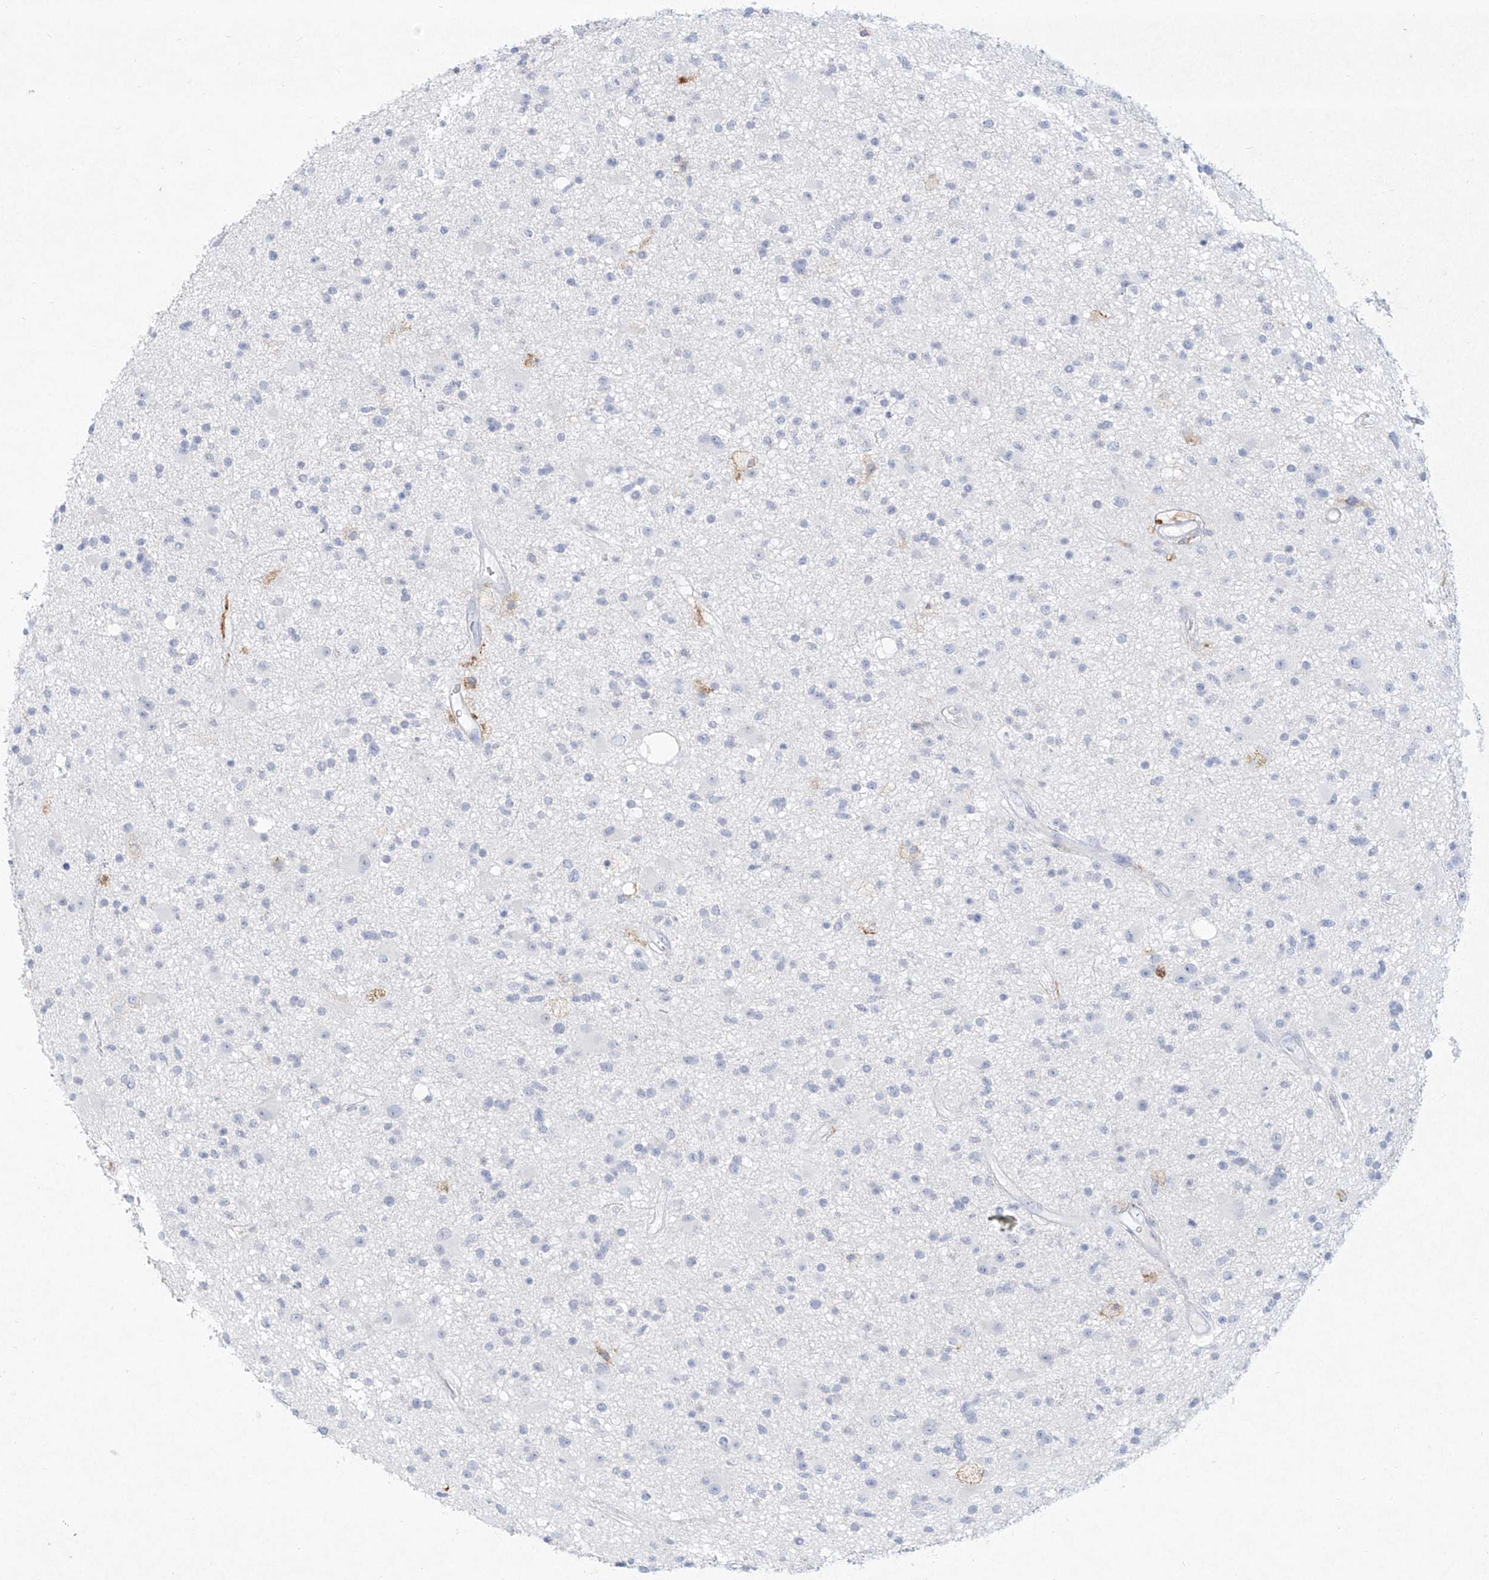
{"staining": {"intensity": "negative", "quantity": "none", "location": "none"}, "tissue": "glioma", "cell_type": "Tumor cells", "image_type": "cancer", "snomed": [{"axis": "morphology", "description": "Glioma, malignant, High grade"}, {"axis": "topography", "description": "Brain"}], "caption": "Tumor cells are negative for protein expression in human malignant high-grade glioma.", "gene": "CD209", "patient": {"sex": "male", "age": 33}}